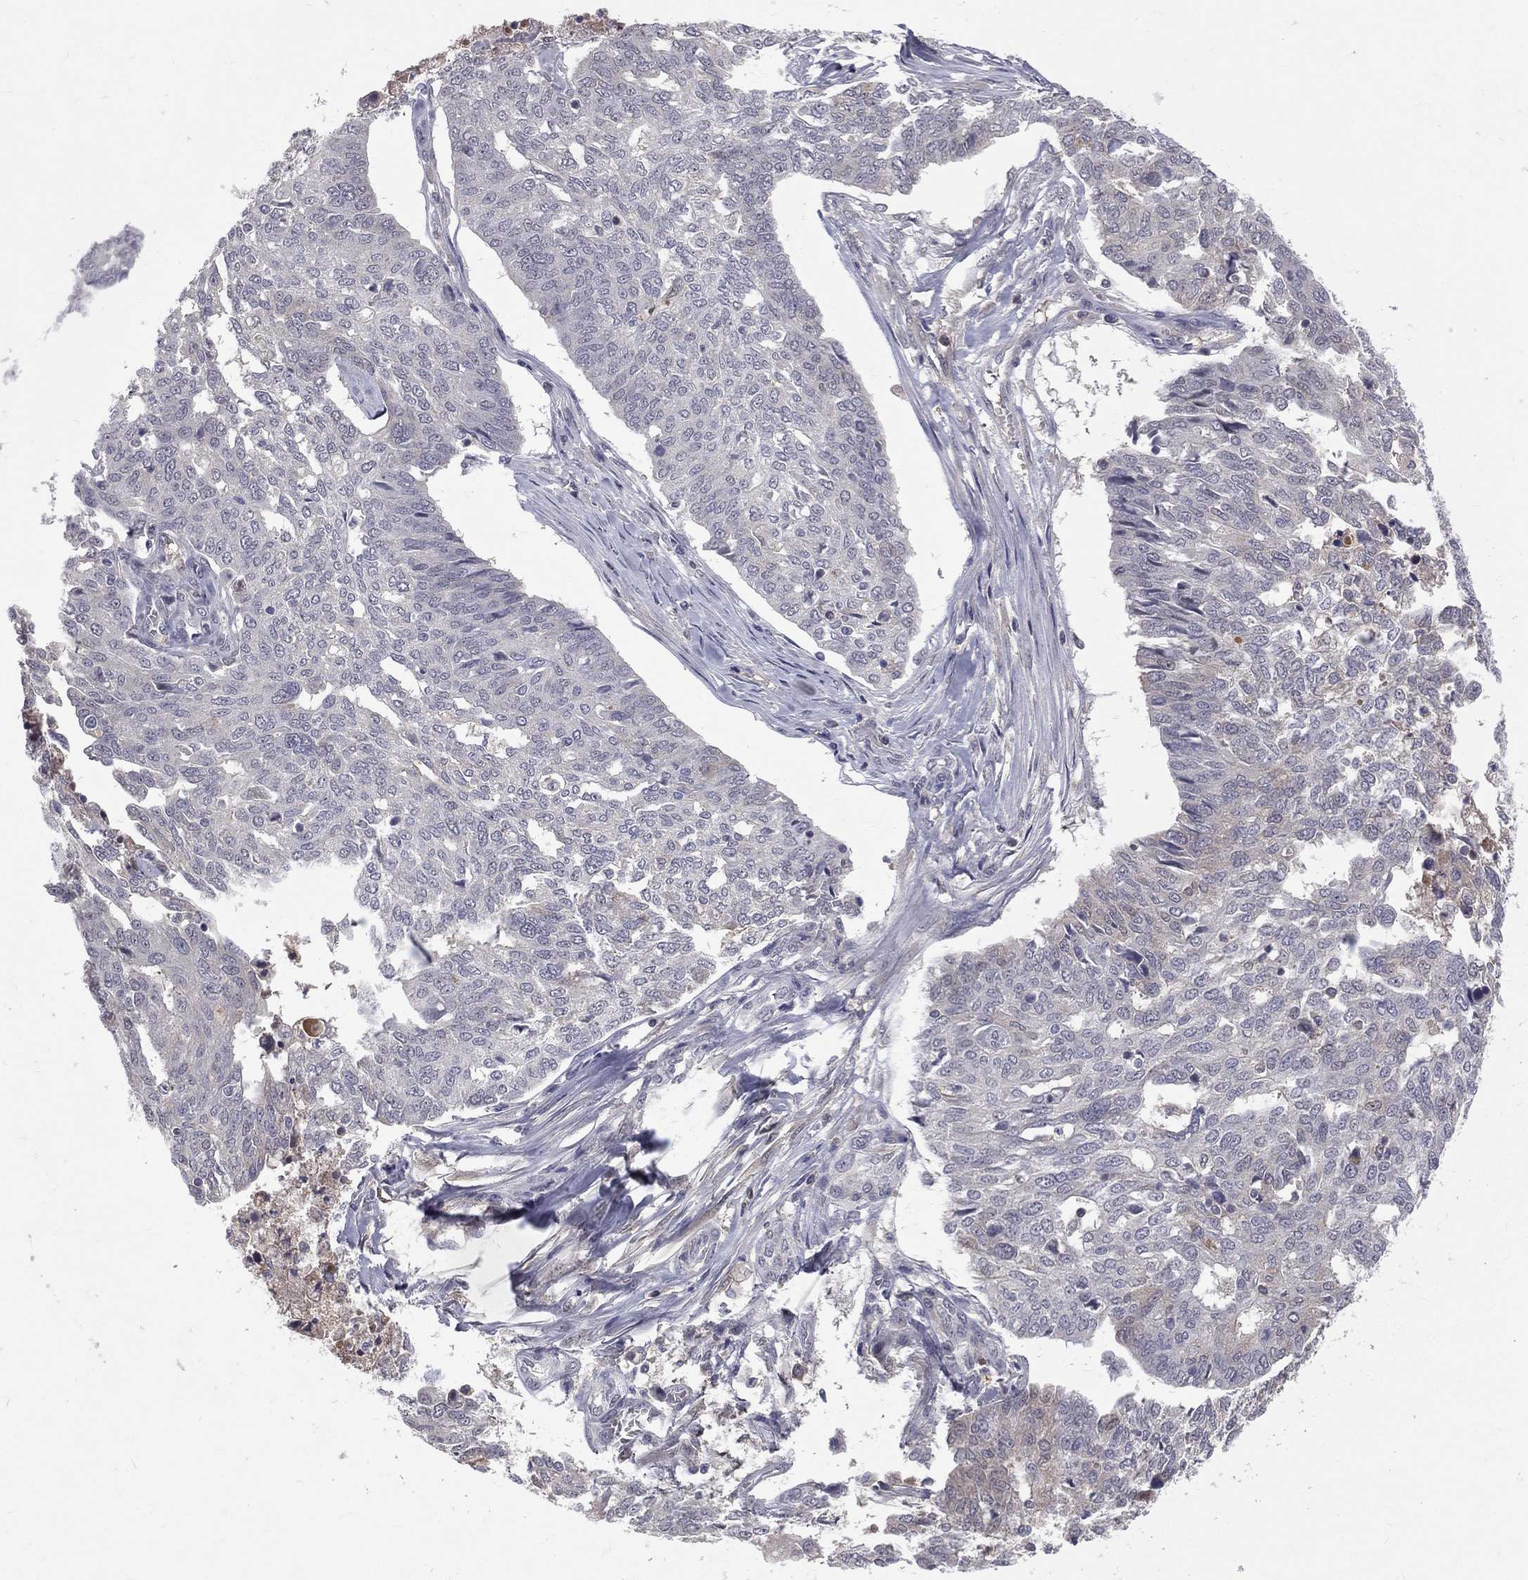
{"staining": {"intensity": "negative", "quantity": "none", "location": "none"}, "tissue": "ovarian cancer", "cell_type": "Tumor cells", "image_type": "cancer", "snomed": [{"axis": "morphology", "description": "Cystadenocarcinoma, serous, NOS"}, {"axis": "topography", "description": "Ovary"}], "caption": "This is an immunohistochemistry (IHC) micrograph of human ovarian cancer. There is no positivity in tumor cells.", "gene": "DSG4", "patient": {"sex": "female", "age": 67}}